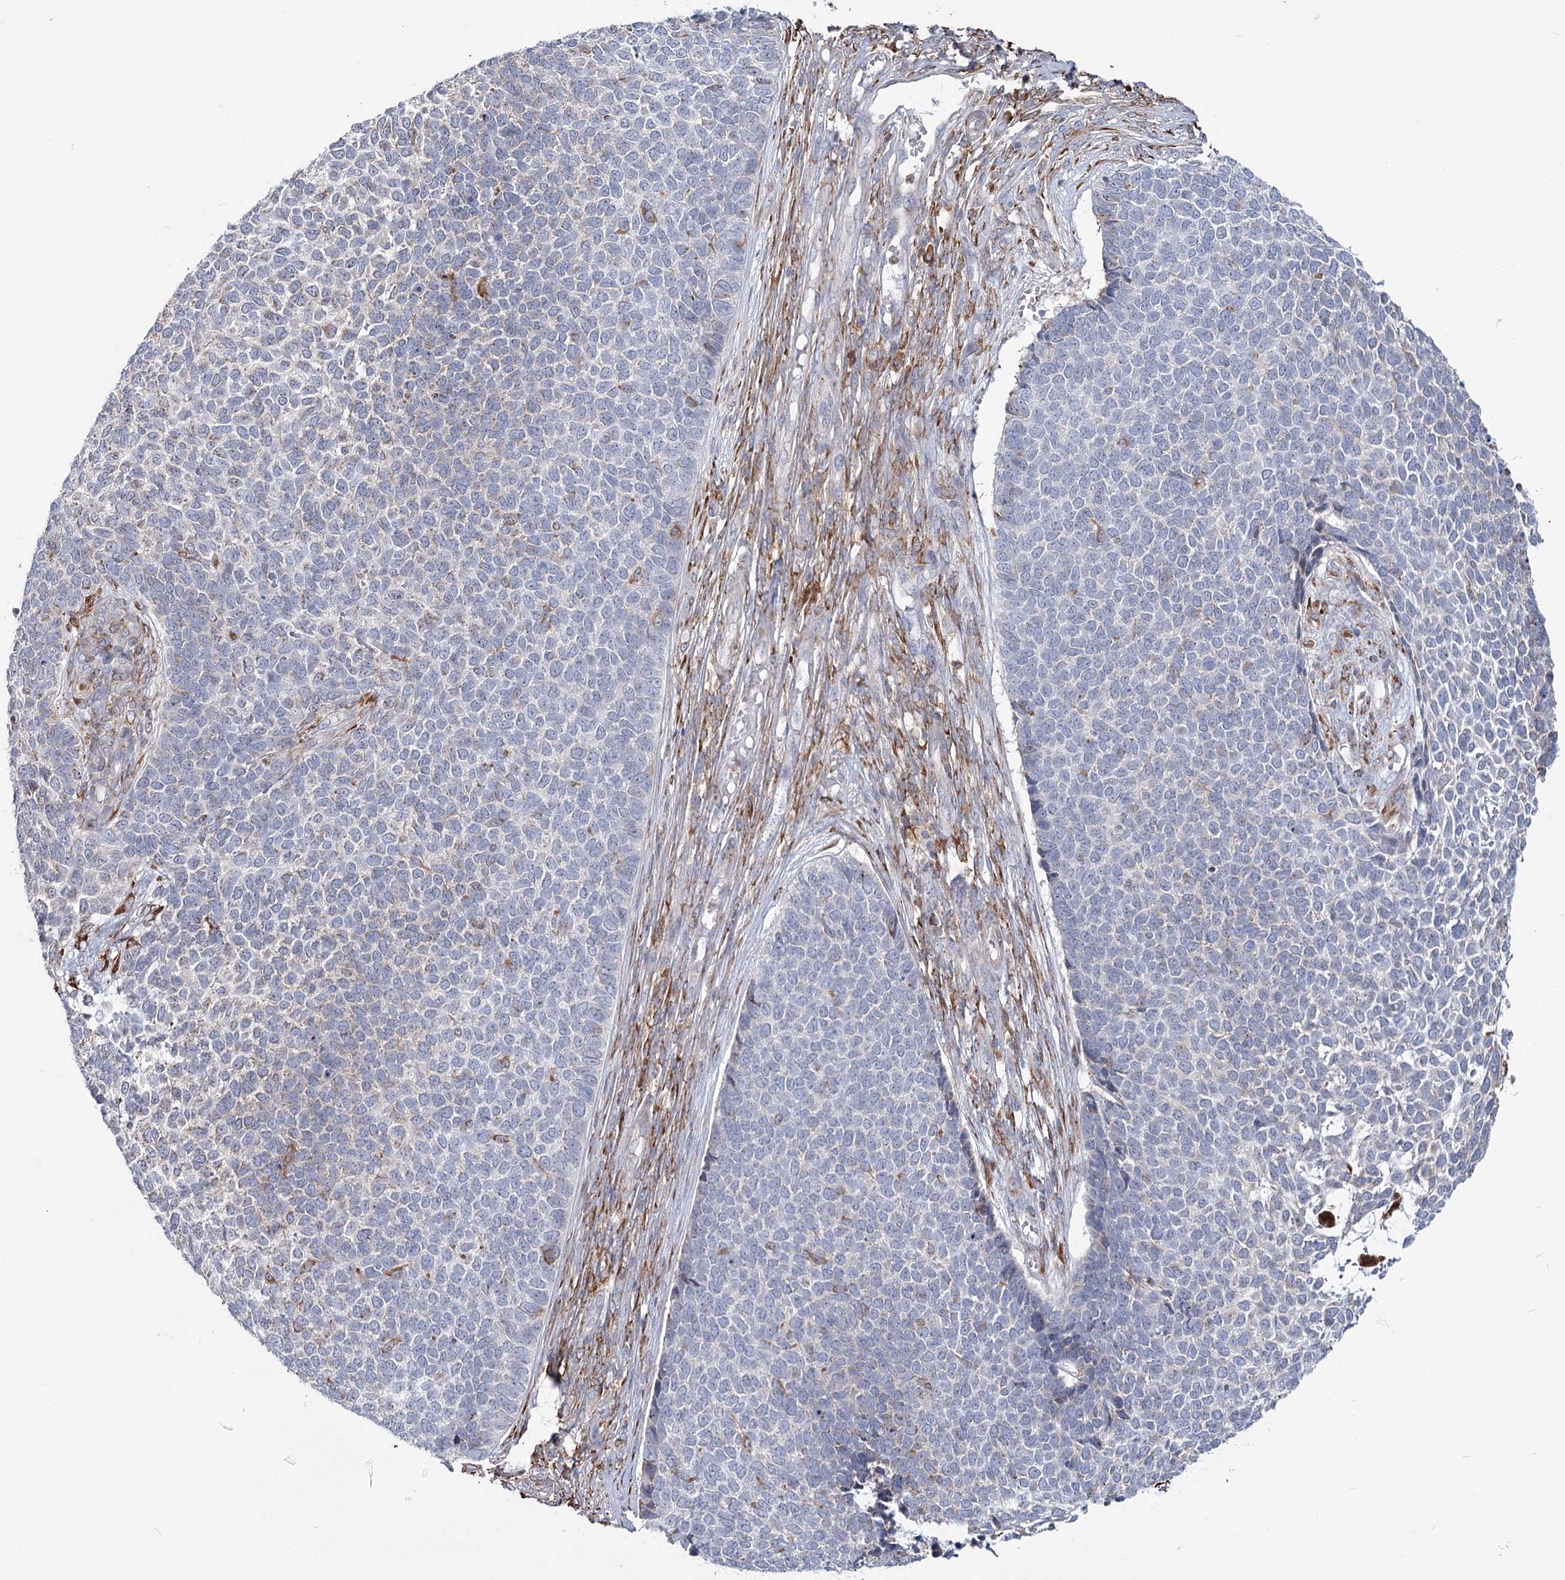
{"staining": {"intensity": "negative", "quantity": "none", "location": "none"}, "tissue": "skin cancer", "cell_type": "Tumor cells", "image_type": "cancer", "snomed": [{"axis": "morphology", "description": "Basal cell carcinoma"}, {"axis": "topography", "description": "Skin"}], "caption": "An image of human skin cancer is negative for staining in tumor cells. (IHC, brightfield microscopy, high magnification).", "gene": "ZCCHC9", "patient": {"sex": "female", "age": 84}}